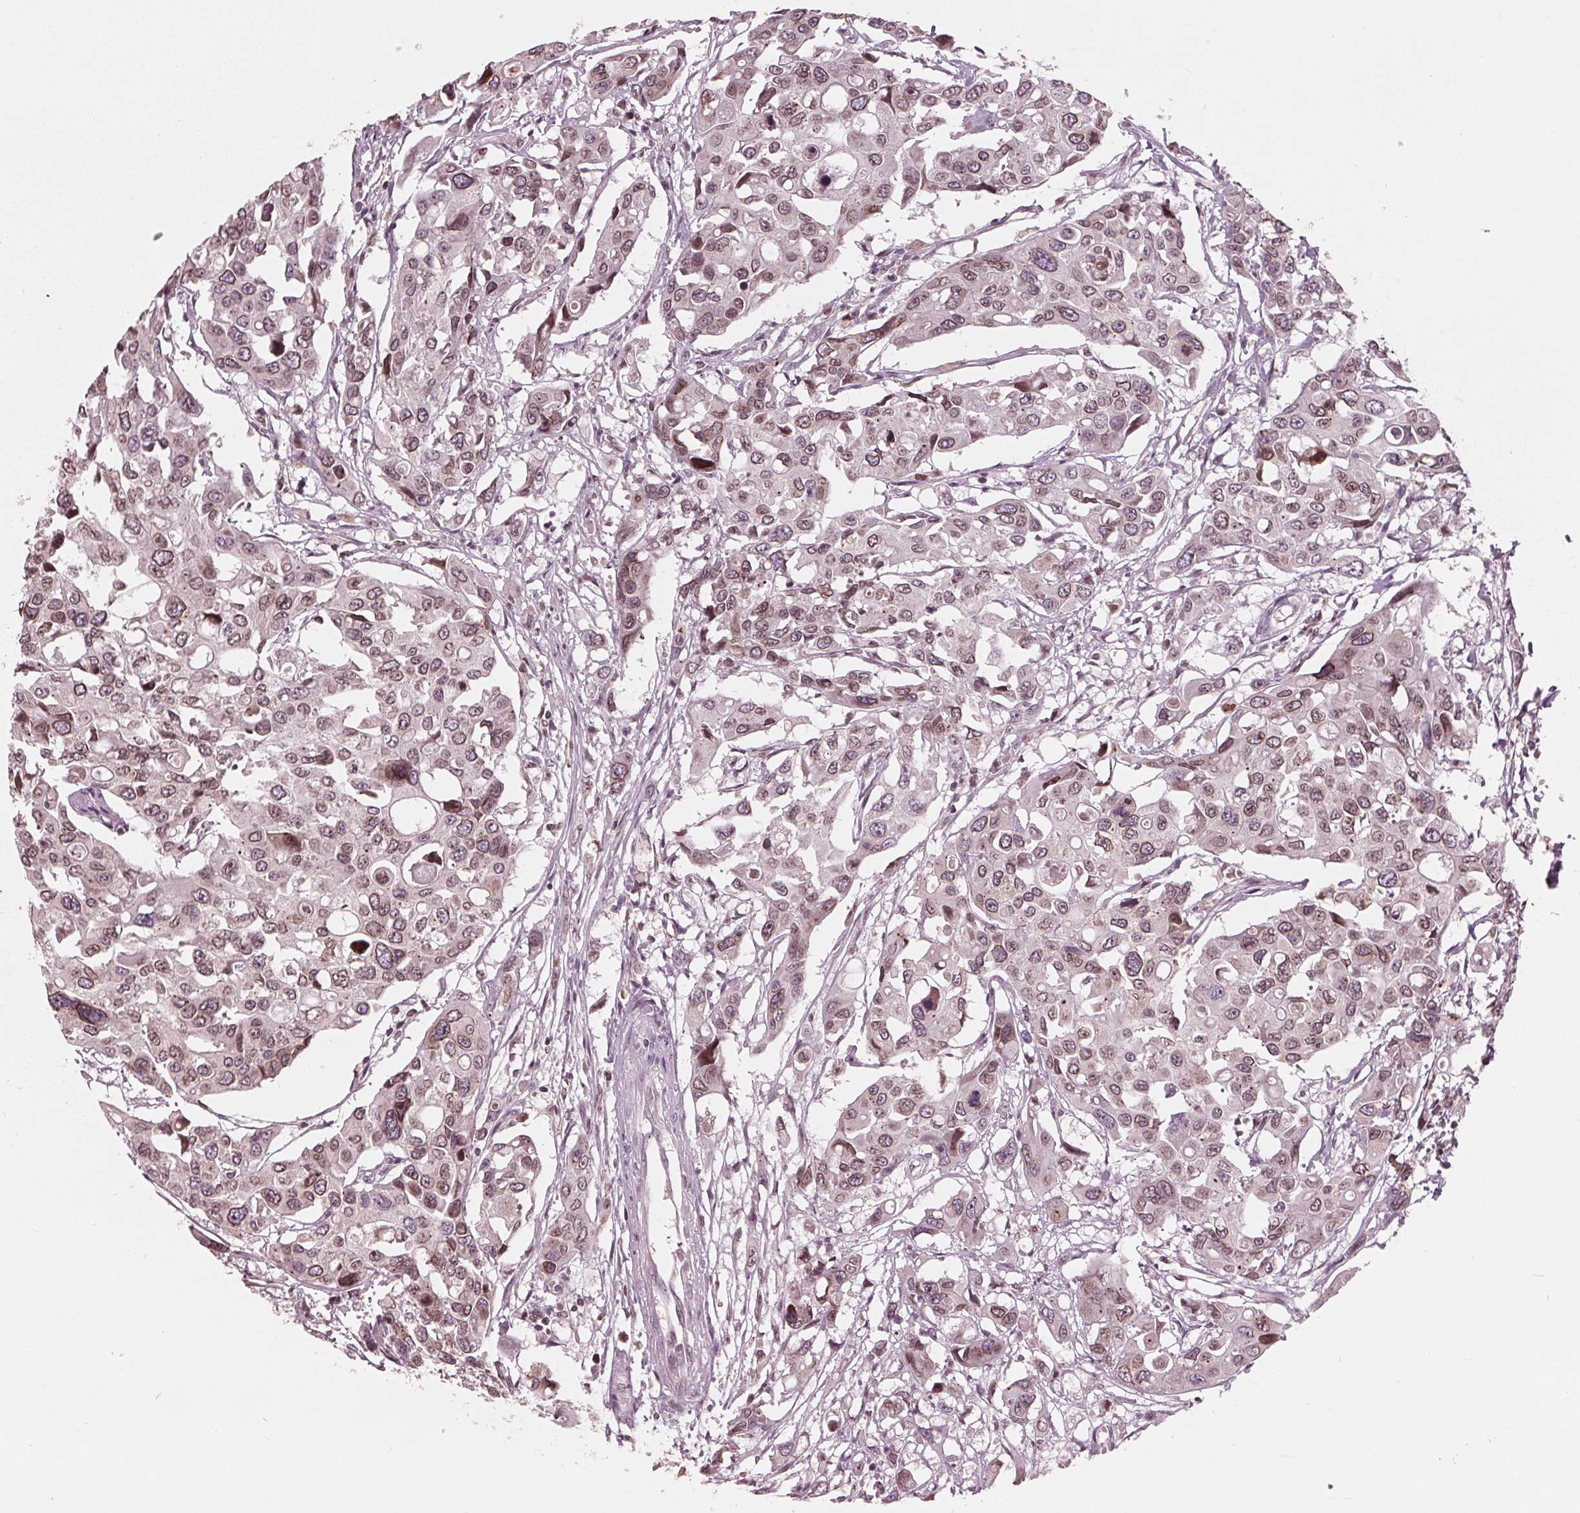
{"staining": {"intensity": "weak", "quantity": ">75%", "location": "cytoplasmic/membranous,nuclear"}, "tissue": "colorectal cancer", "cell_type": "Tumor cells", "image_type": "cancer", "snomed": [{"axis": "morphology", "description": "Adenocarcinoma, NOS"}, {"axis": "topography", "description": "Colon"}], "caption": "IHC staining of colorectal cancer (adenocarcinoma), which reveals low levels of weak cytoplasmic/membranous and nuclear positivity in approximately >75% of tumor cells indicating weak cytoplasmic/membranous and nuclear protein positivity. The staining was performed using DAB (brown) for protein detection and nuclei were counterstained in hematoxylin (blue).", "gene": "NUP210", "patient": {"sex": "male", "age": 77}}